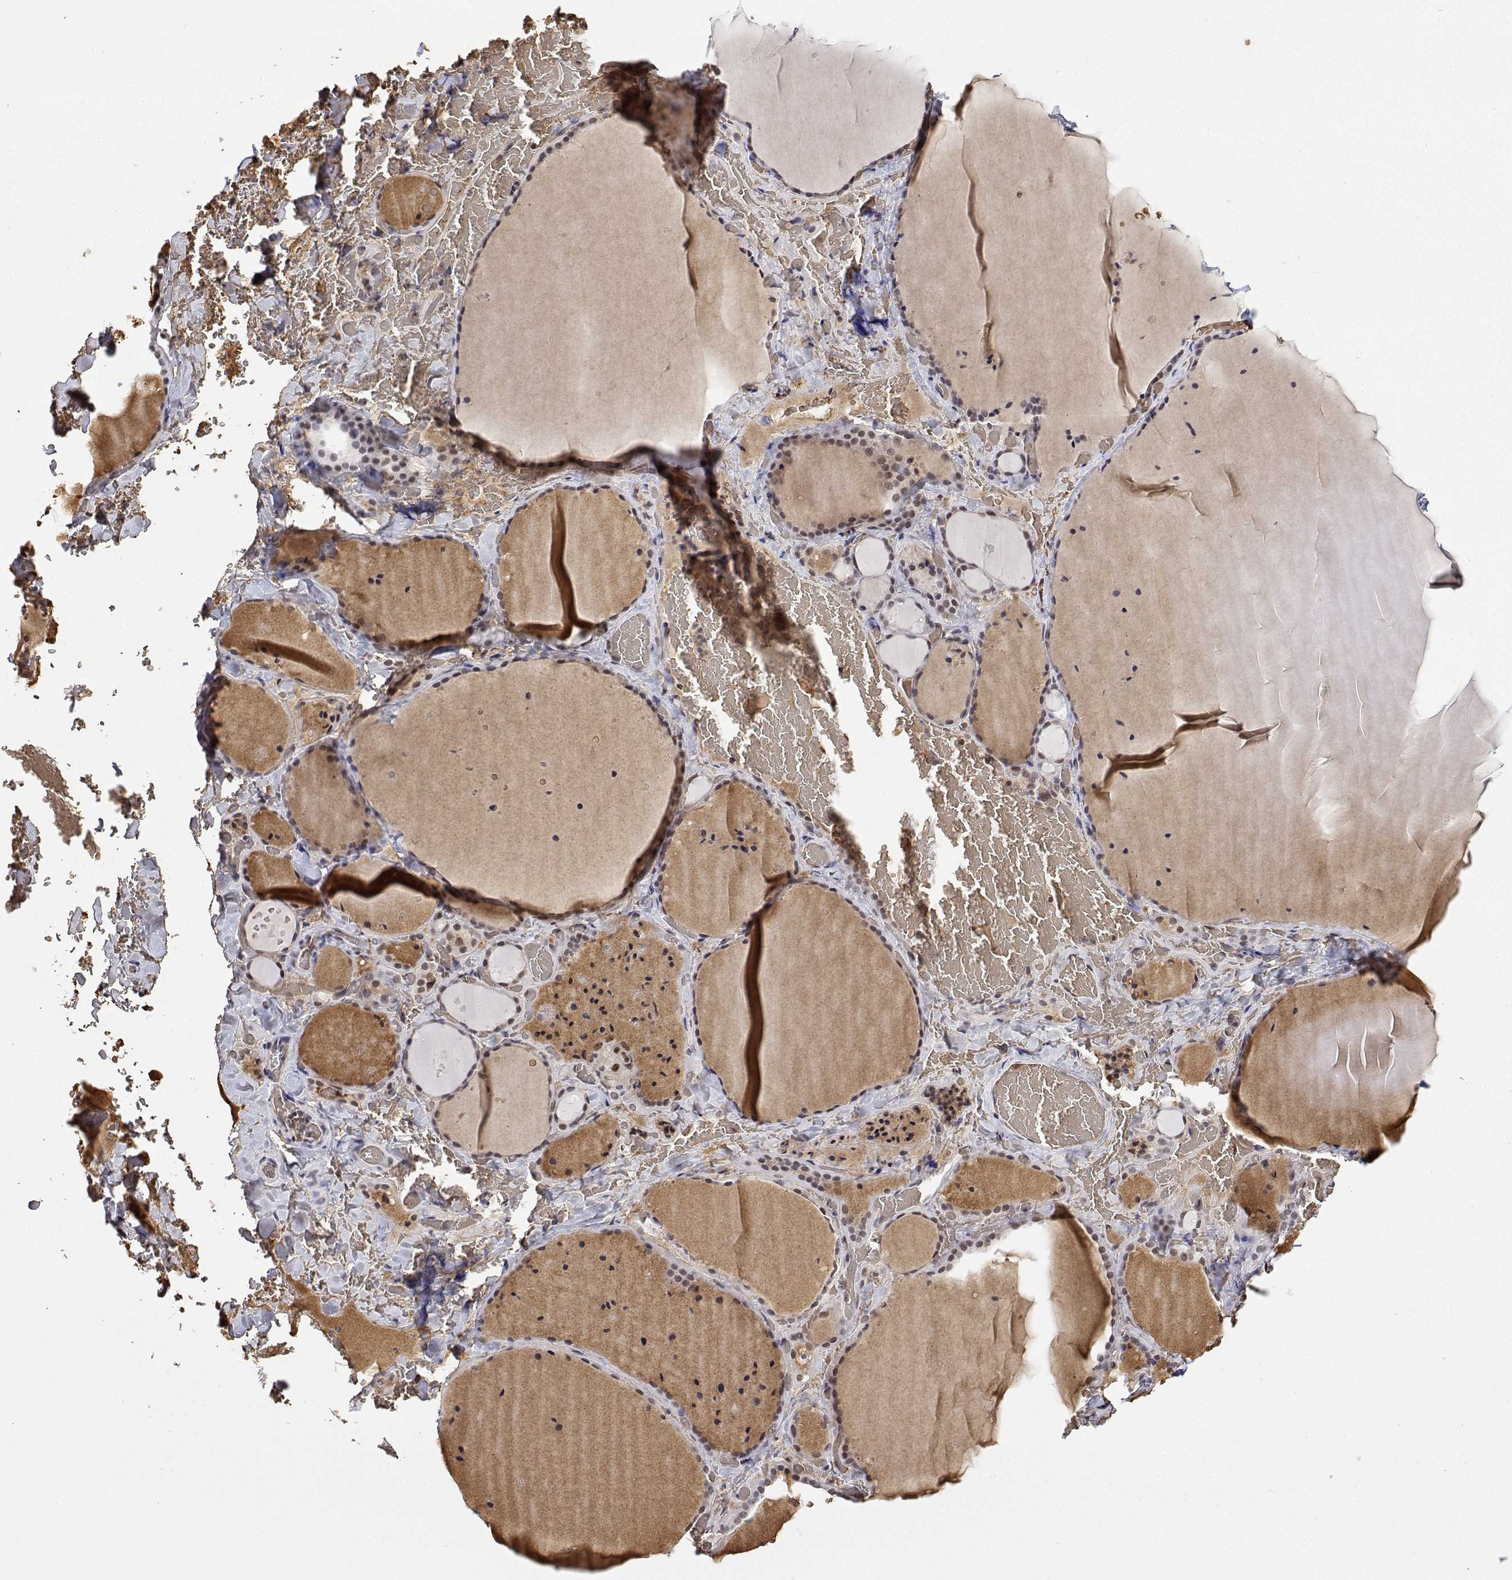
{"staining": {"intensity": "moderate", "quantity": "<25%", "location": "nuclear"}, "tissue": "thyroid gland", "cell_type": "Glandular cells", "image_type": "normal", "snomed": [{"axis": "morphology", "description": "Normal tissue, NOS"}, {"axis": "topography", "description": "Thyroid gland"}], "caption": "Immunohistochemical staining of normal thyroid gland exhibits moderate nuclear protein positivity in about <25% of glandular cells.", "gene": "ADAR", "patient": {"sex": "female", "age": 36}}